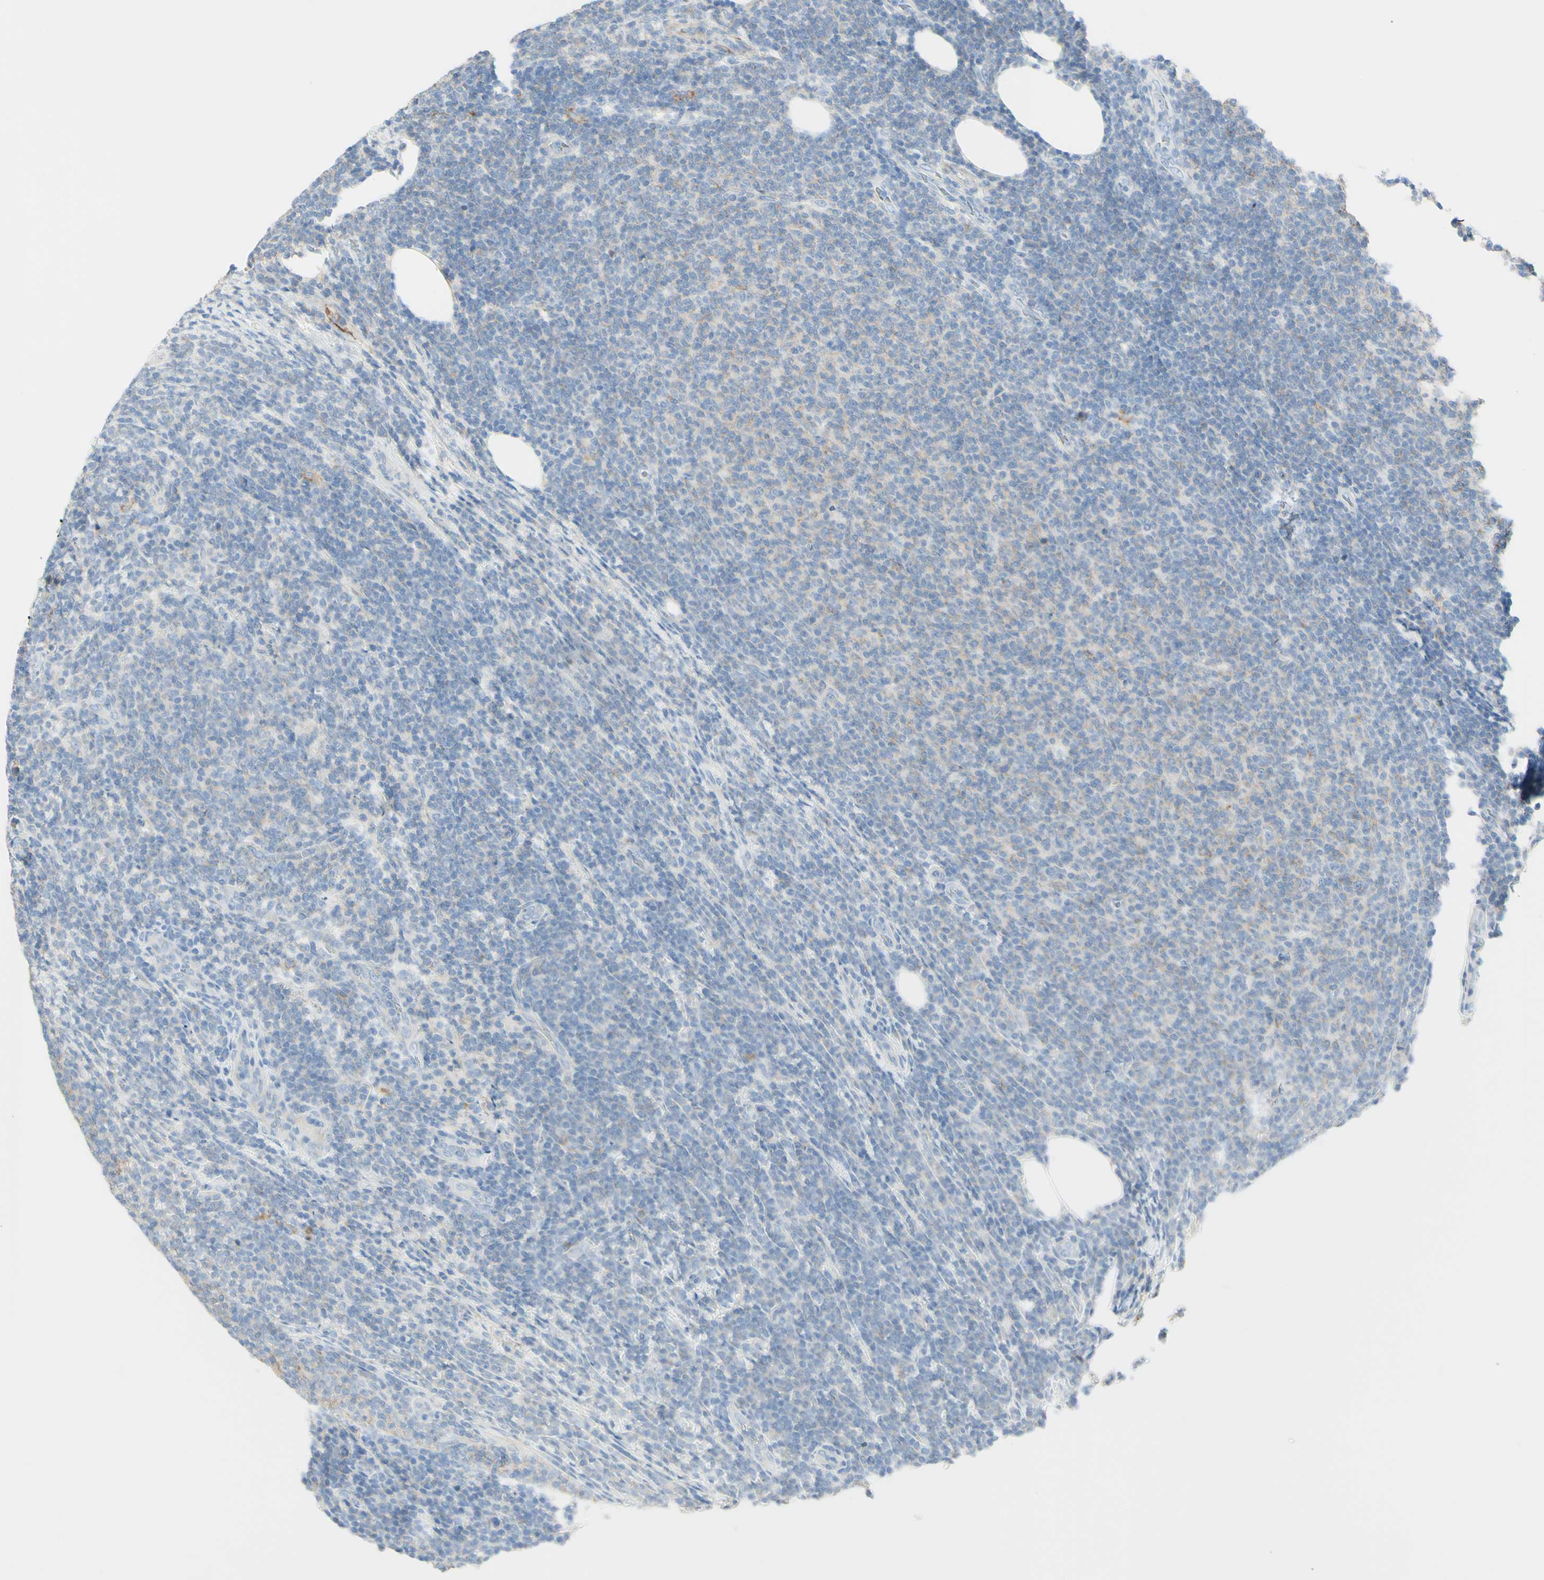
{"staining": {"intensity": "negative", "quantity": "none", "location": "none"}, "tissue": "lymphoma", "cell_type": "Tumor cells", "image_type": "cancer", "snomed": [{"axis": "morphology", "description": "Malignant lymphoma, non-Hodgkin's type, Low grade"}, {"axis": "topography", "description": "Lymph node"}], "caption": "Immunohistochemistry of human lymphoma displays no staining in tumor cells.", "gene": "ALCAM", "patient": {"sex": "male", "age": 66}}